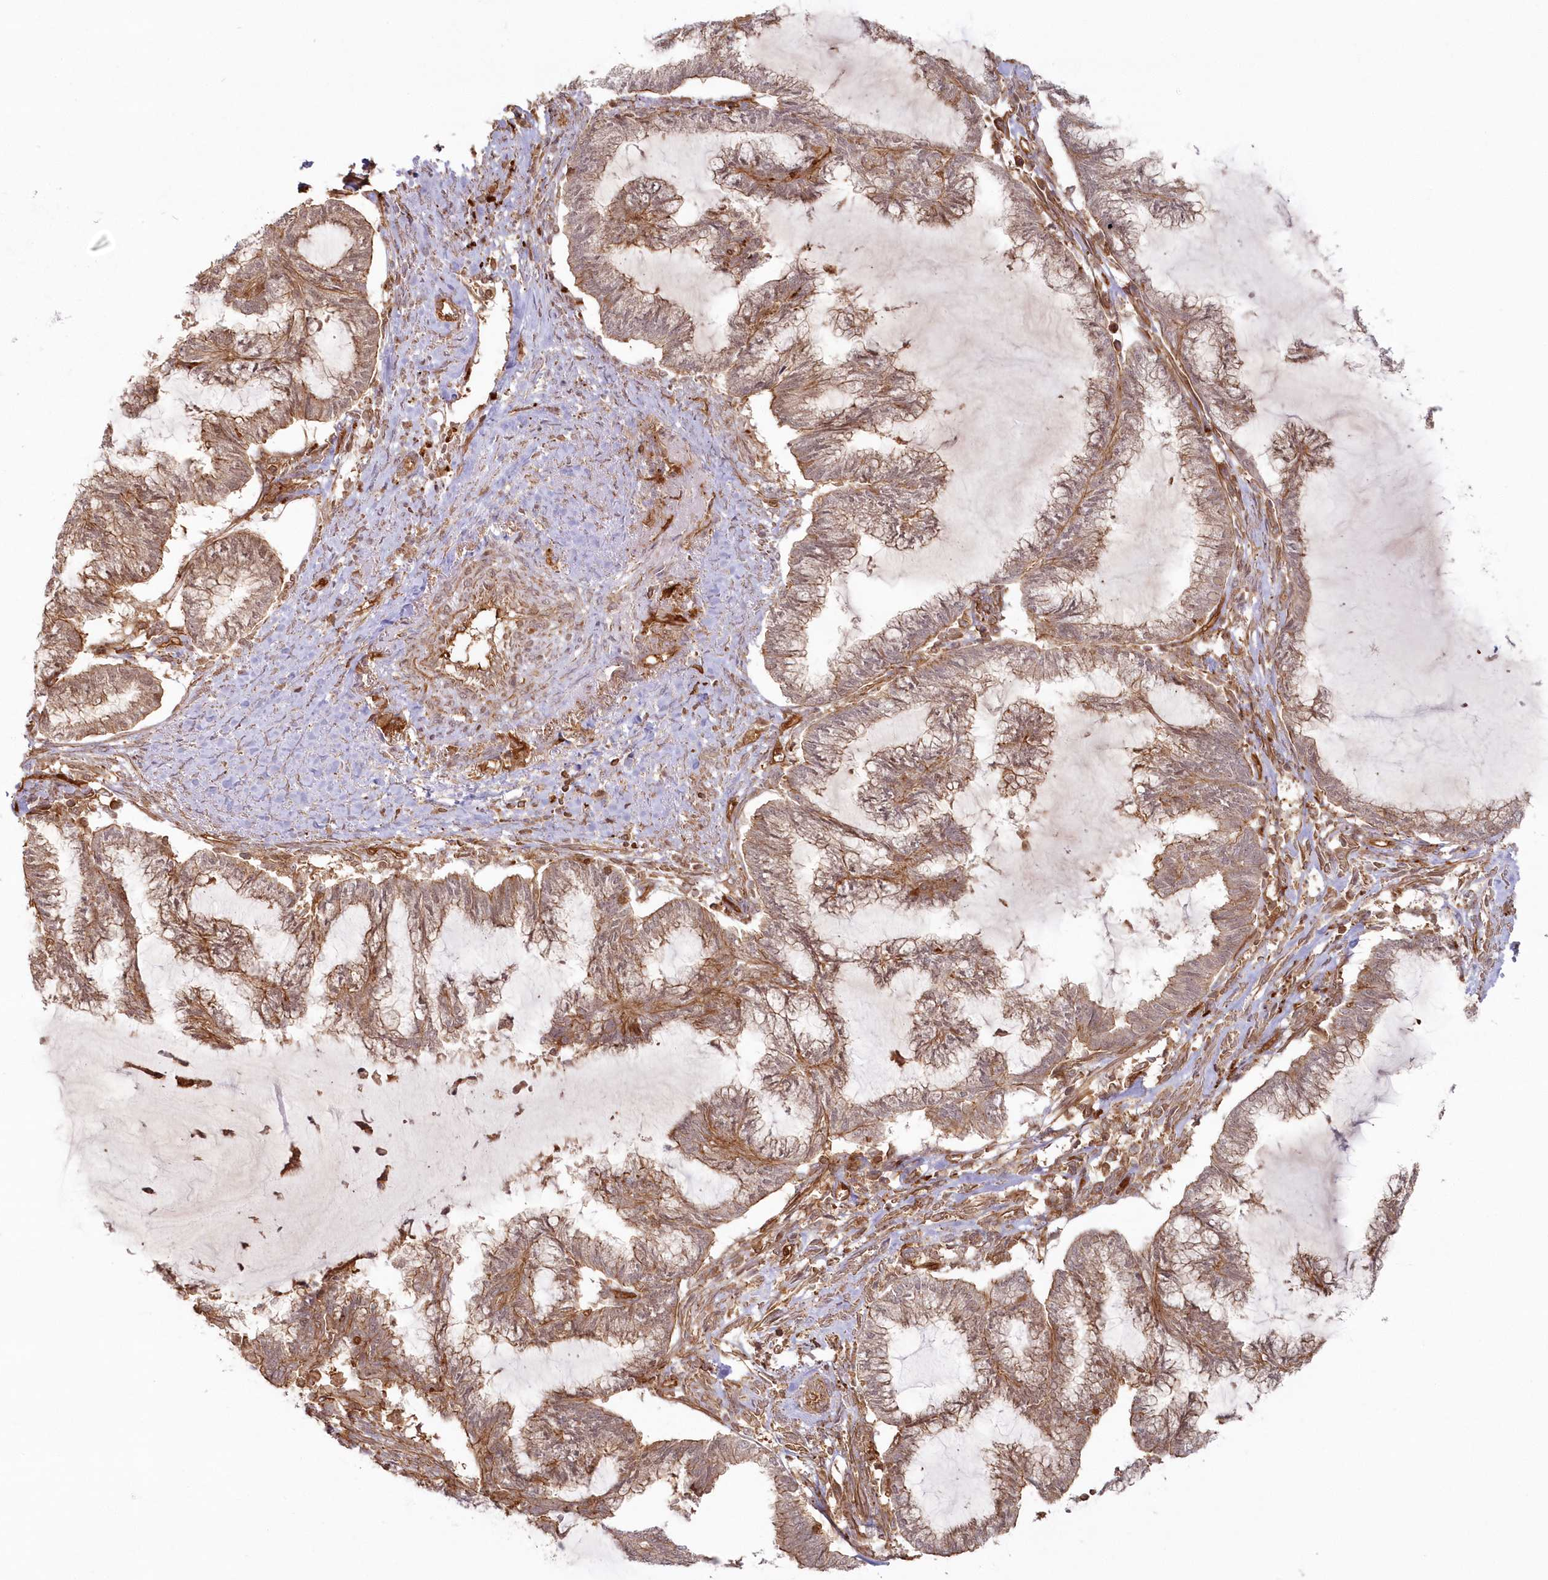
{"staining": {"intensity": "weak", "quantity": ">75%", "location": "cytoplasmic/membranous"}, "tissue": "endometrial cancer", "cell_type": "Tumor cells", "image_type": "cancer", "snomed": [{"axis": "morphology", "description": "Adenocarcinoma, NOS"}, {"axis": "topography", "description": "Endometrium"}], "caption": "IHC micrograph of neoplastic tissue: human endometrial cancer (adenocarcinoma) stained using IHC exhibits low levels of weak protein expression localized specifically in the cytoplasmic/membranous of tumor cells, appearing as a cytoplasmic/membranous brown color.", "gene": "RGCC", "patient": {"sex": "female", "age": 86}}